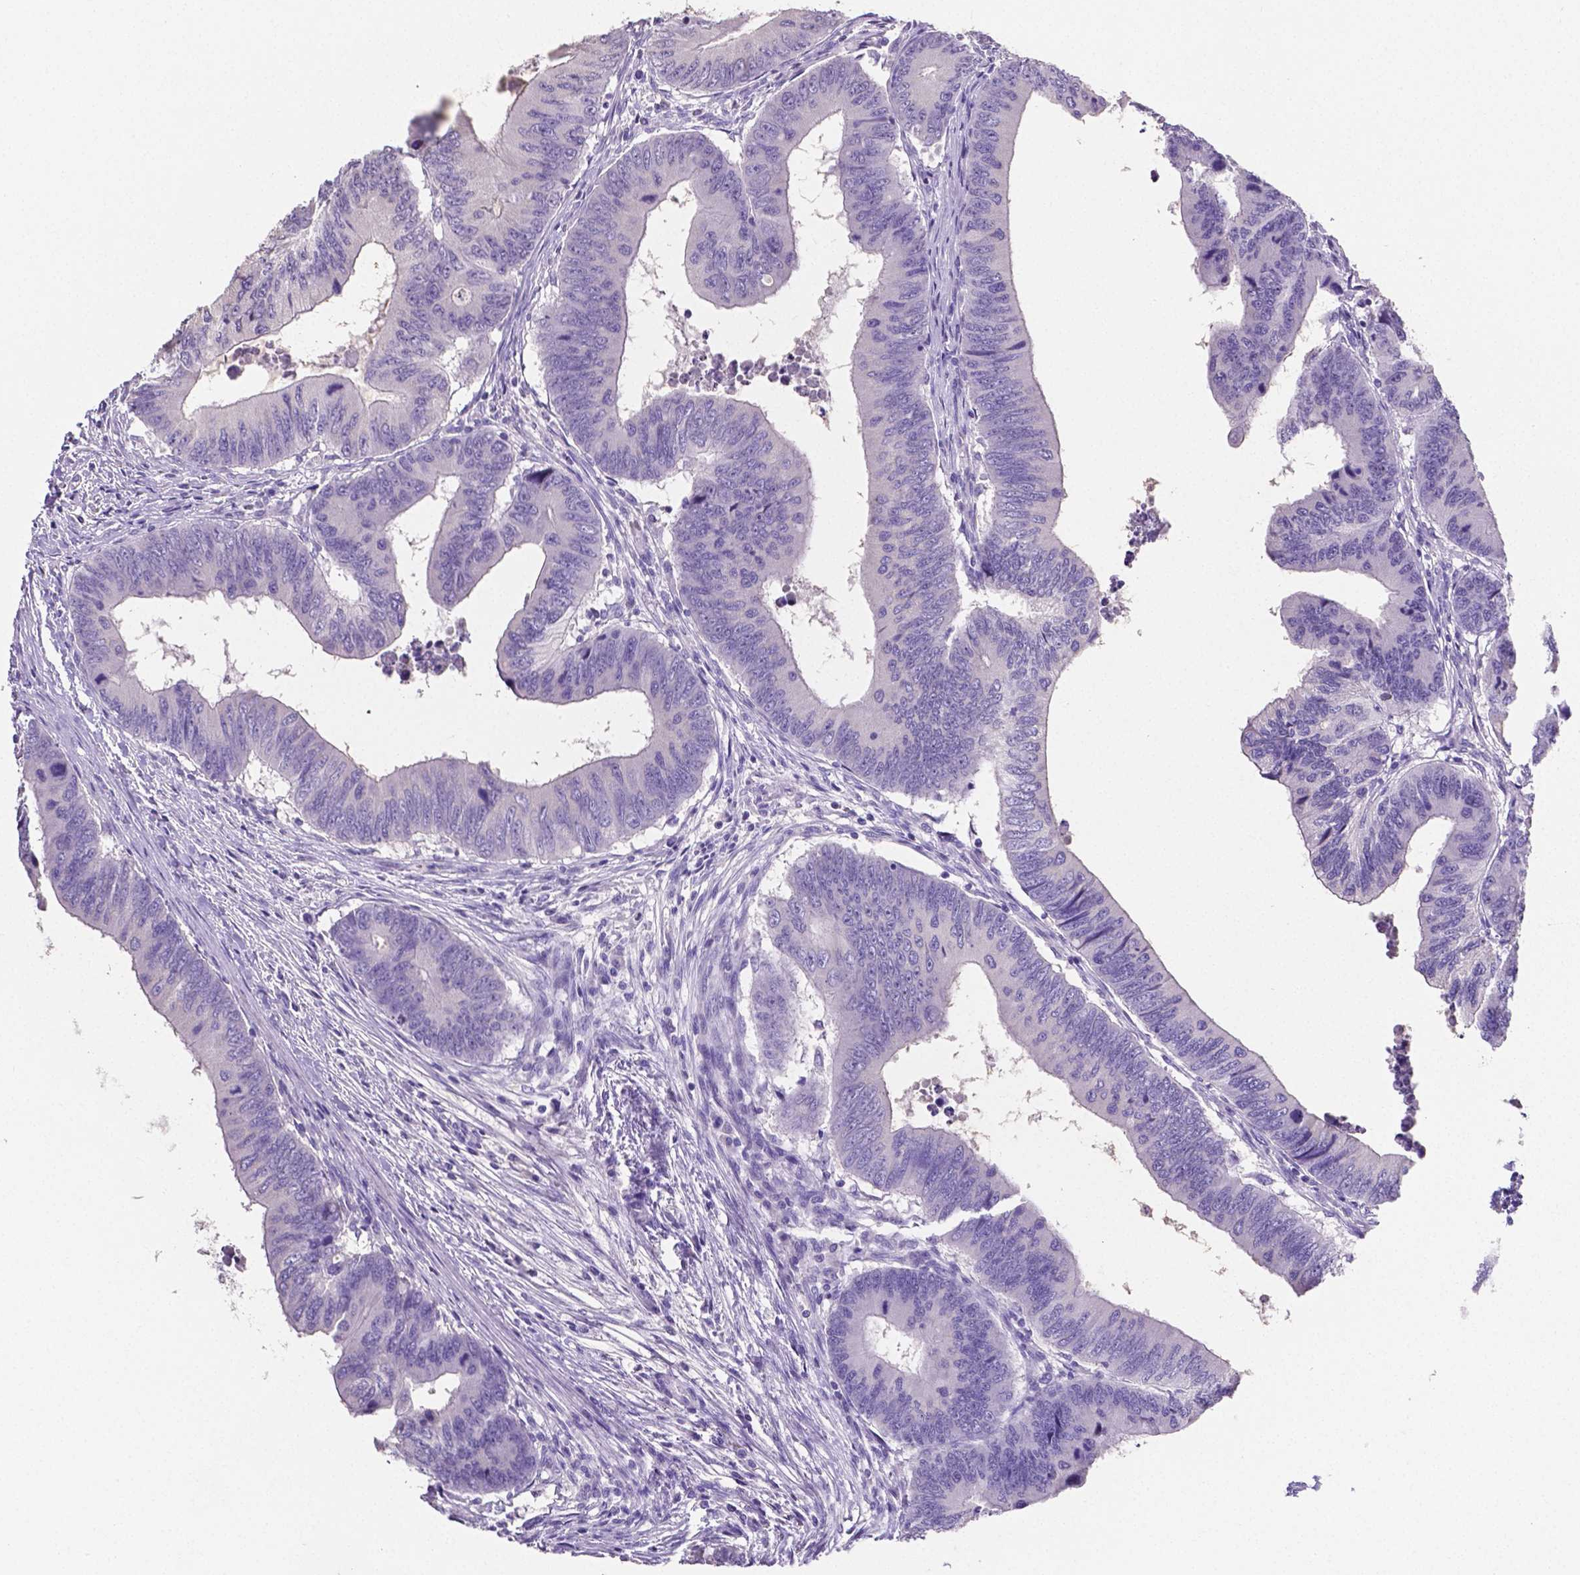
{"staining": {"intensity": "negative", "quantity": "none", "location": "none"}, "tissue": "colorectal cancer", "cell_type": "Tumor cells", "image_type": "cancer", "snomed": [{"axis": "morphology", "description": "Adenocarcinoma, NOS"}, {"axis": "topography", "description": "Colon"}], "caption": "Protein analysis of colorectal cancer (adenocarcinoma) exhibits no significant positivity in tumor cells.", "gene": "SLC22A2", "patient": {"sex": "male", "age": 53}}